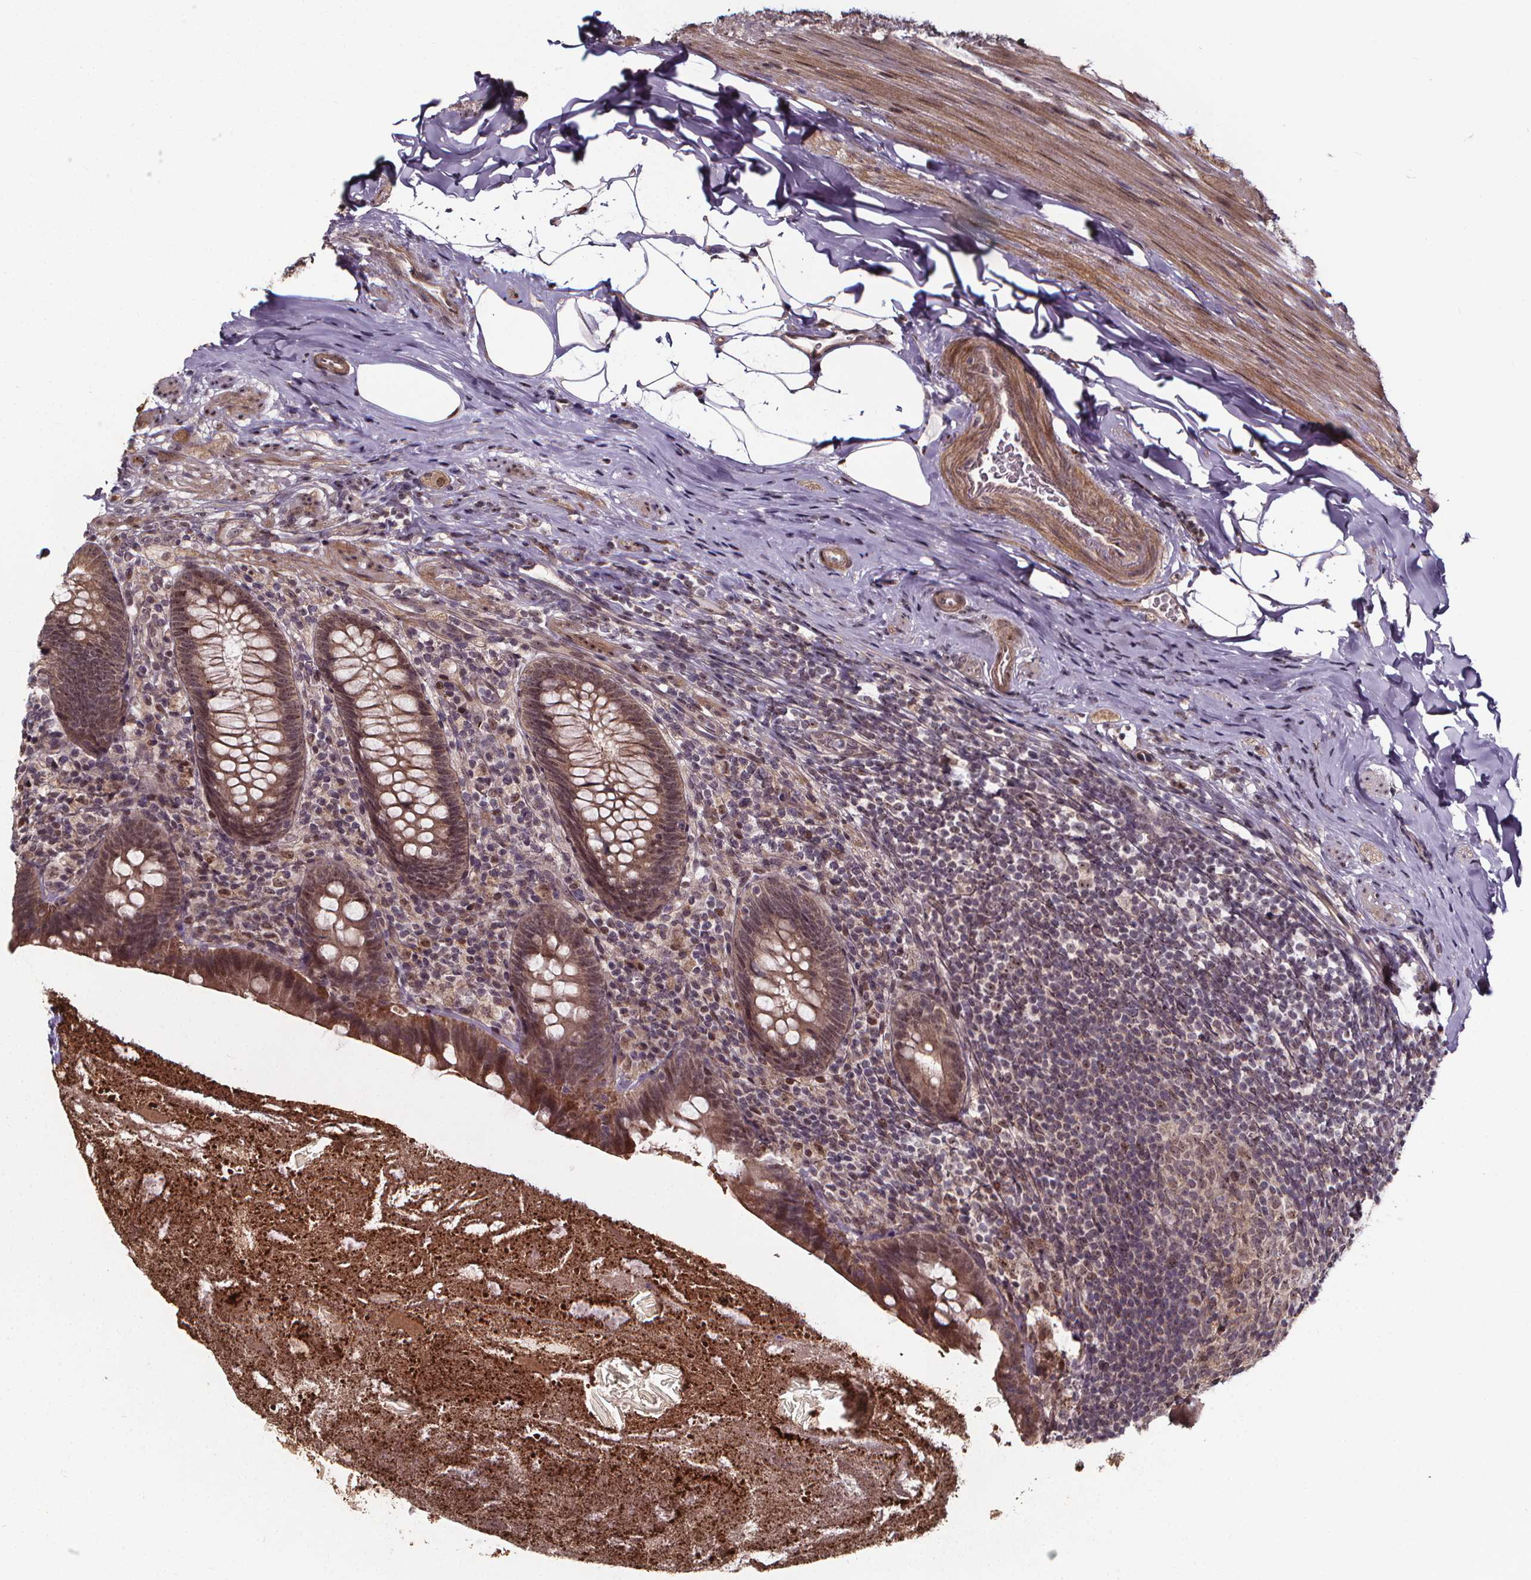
{"staining": {"intensity": "weak", "quantity": ">75%", "location": "cytoplasmic/membranous,nuclear"}, "tissue": "appendix", "cell_type": "Glandular cells", "image_type": "normal", "snomed": [{"axis": "morphology", "description": "Normal tissue, NOS"}, {"axis": "topography", "description": "Appendix"}], "caption": "Immunohistochemistry (DAB (3,3'-diaminobenzidine)) staining of normal human appendix exhibits weak cytoplasmic/membranous,nuclear protein staining in approximately >75% of glandular cells.", "gene": "DDIT3", "patient": {"sex": "male", "age": 47}}